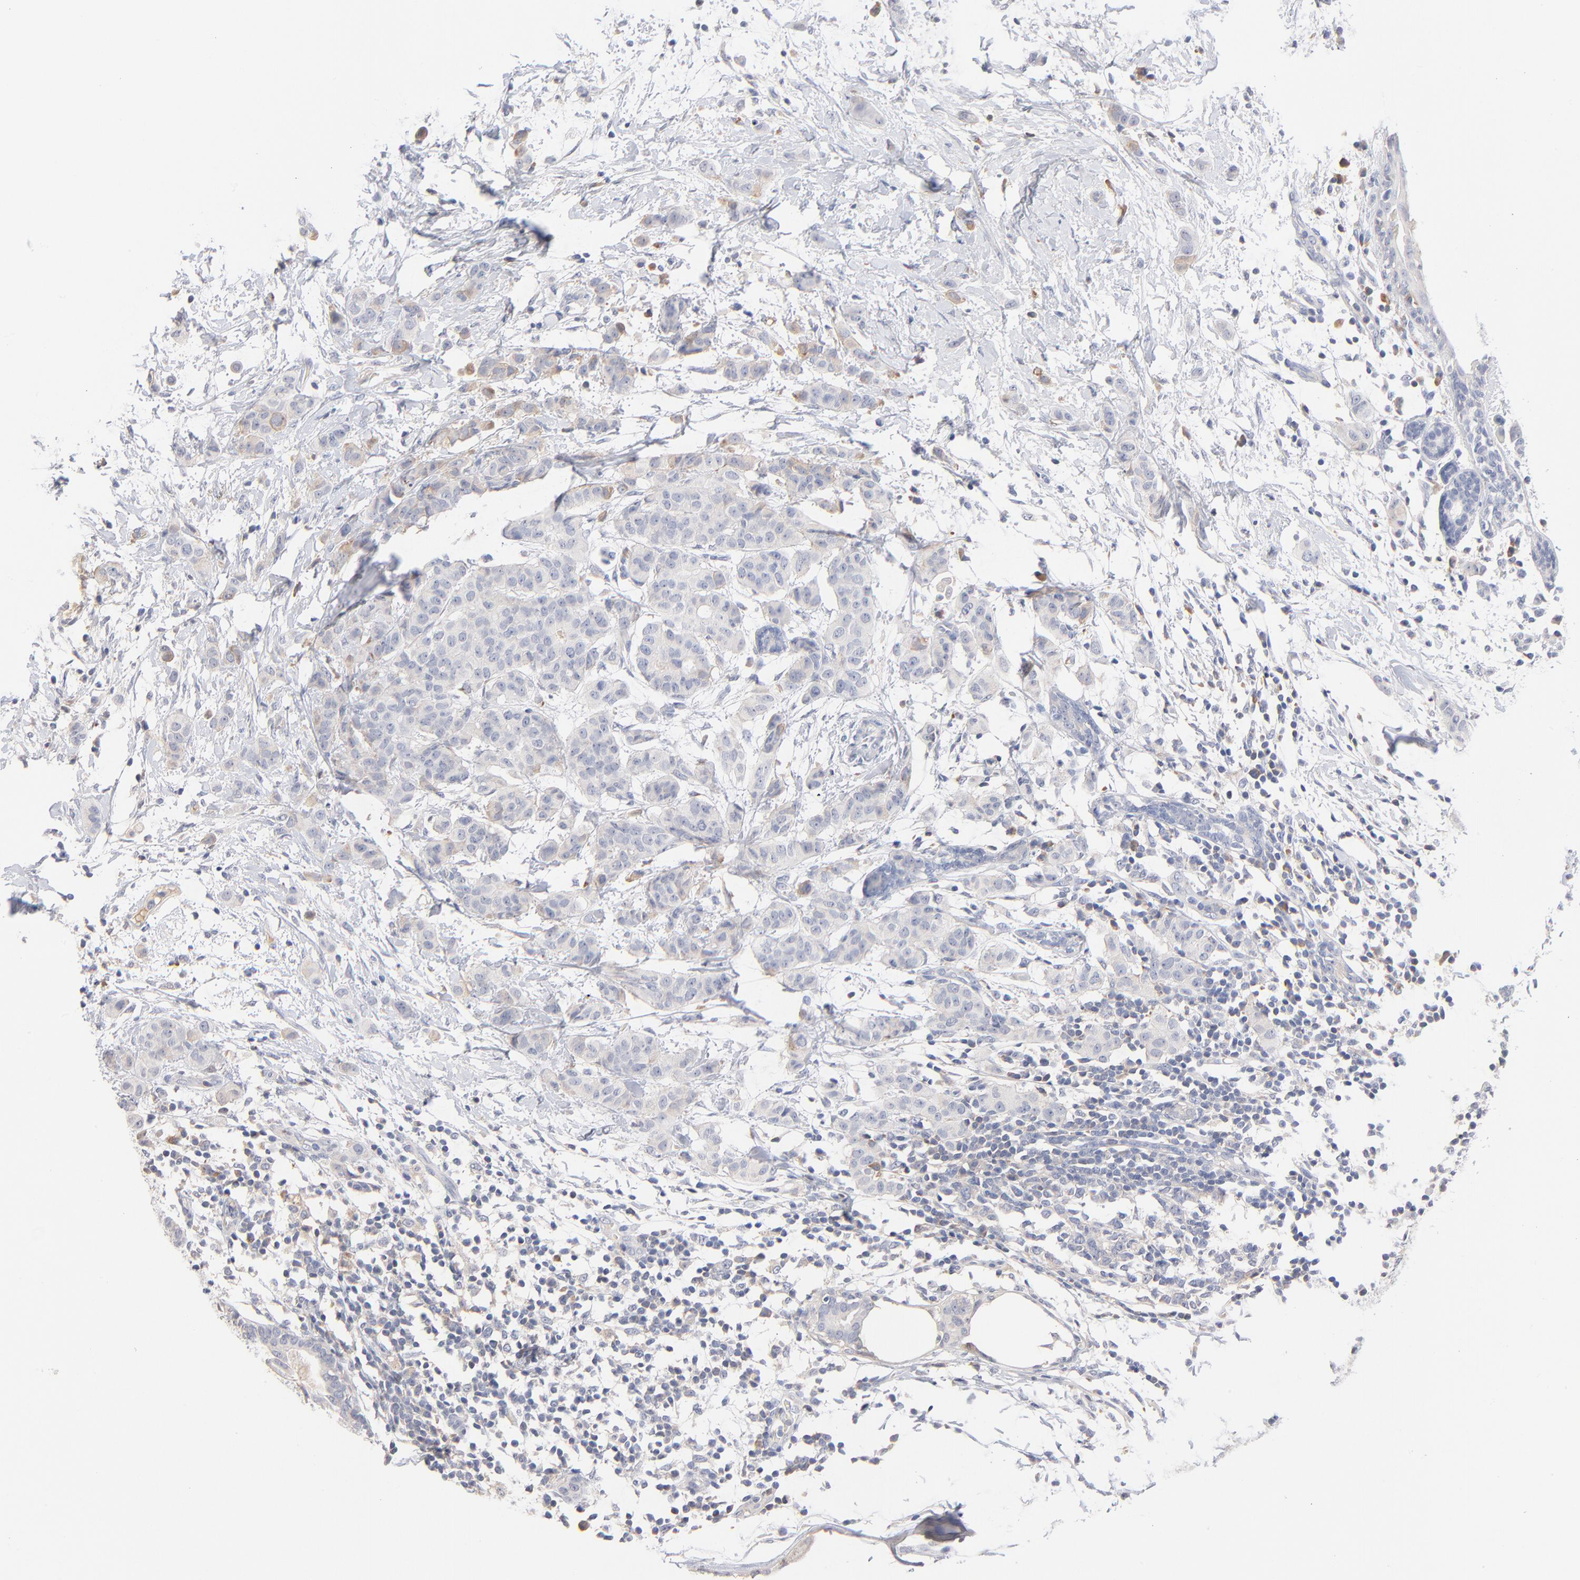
{"staining": {"intensity": "weak", "quantity": "<25%", "location": "cytoplasmic/membranous"}, "tissue": "breast cancer", "cell_type": "Tumor cells", "image_type": "cancer", "snomed": [{"axis": "morphology", "description": "Duct carcinoma"}, {"axis": "topography", "description": "Breast"}], "caption": "Immunohistochemistry micrograph of neoplastic tissue: human breast cancer (intraductal carcinoma) stained with DAB (3,3'-diaminobenzidine) demonstrates no significant protein positivity in tumor cells.", "gene": "F12", "patient": {"sex": "female", "age": 40}}